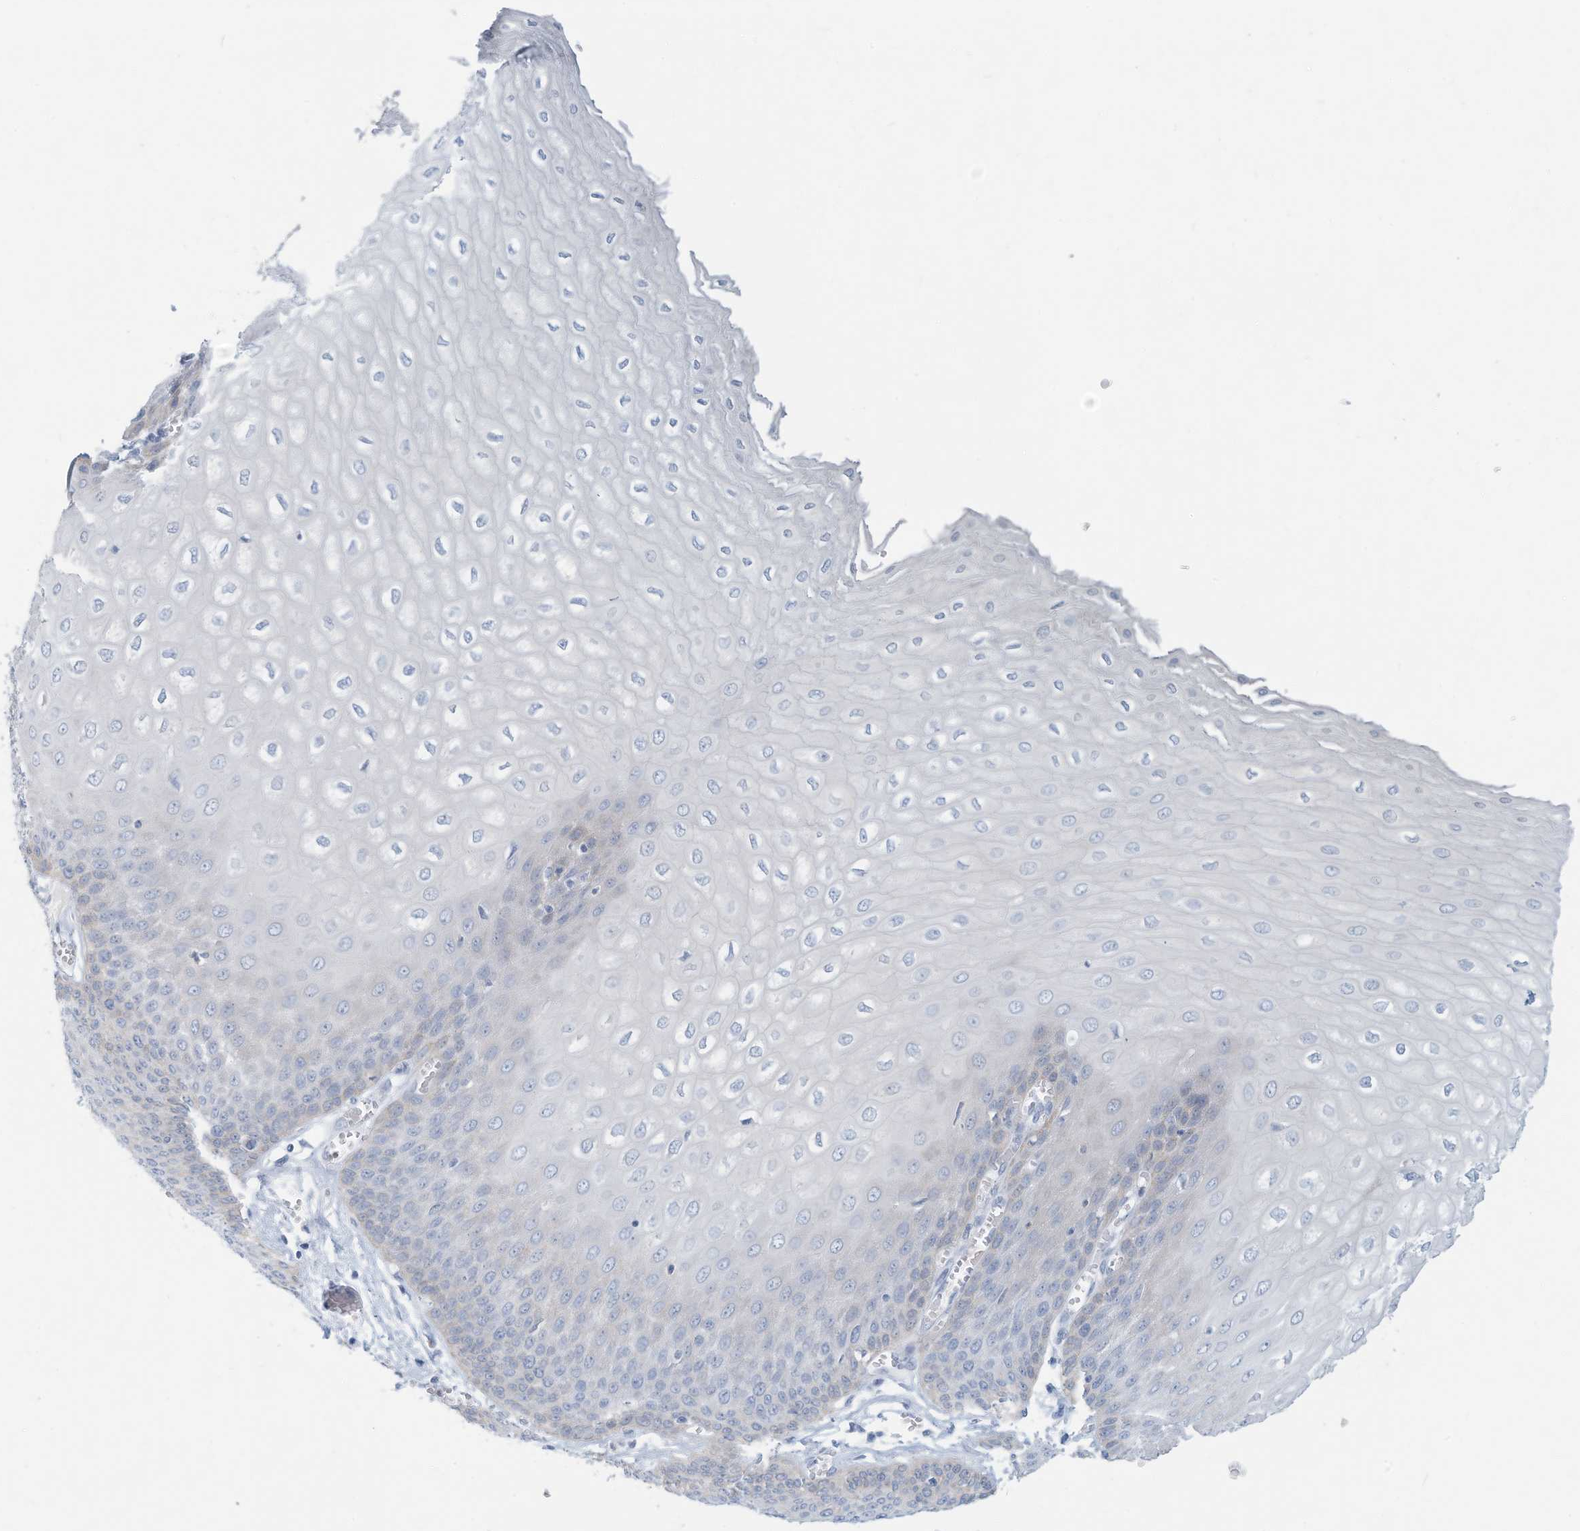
{"staining": {"intensity": "weak", "quantity": "<25%", "location": "cytoplasmic/membranous"}, "tissue": "esophagus", "cell_type": "Squamous epithelial cells", "image_type": "normal", "snomed": [{"axis": "morphology", "description": "Normal tissue, NOS"}, {"axis": "topography", "description": "Esophagus"}], "caption": "Protein analysis of normal esophagus demonstrates no significant expression in squamous epithelial cells.", "gene": "ERI2", "patient": {"sex": "male", "age": 60}}